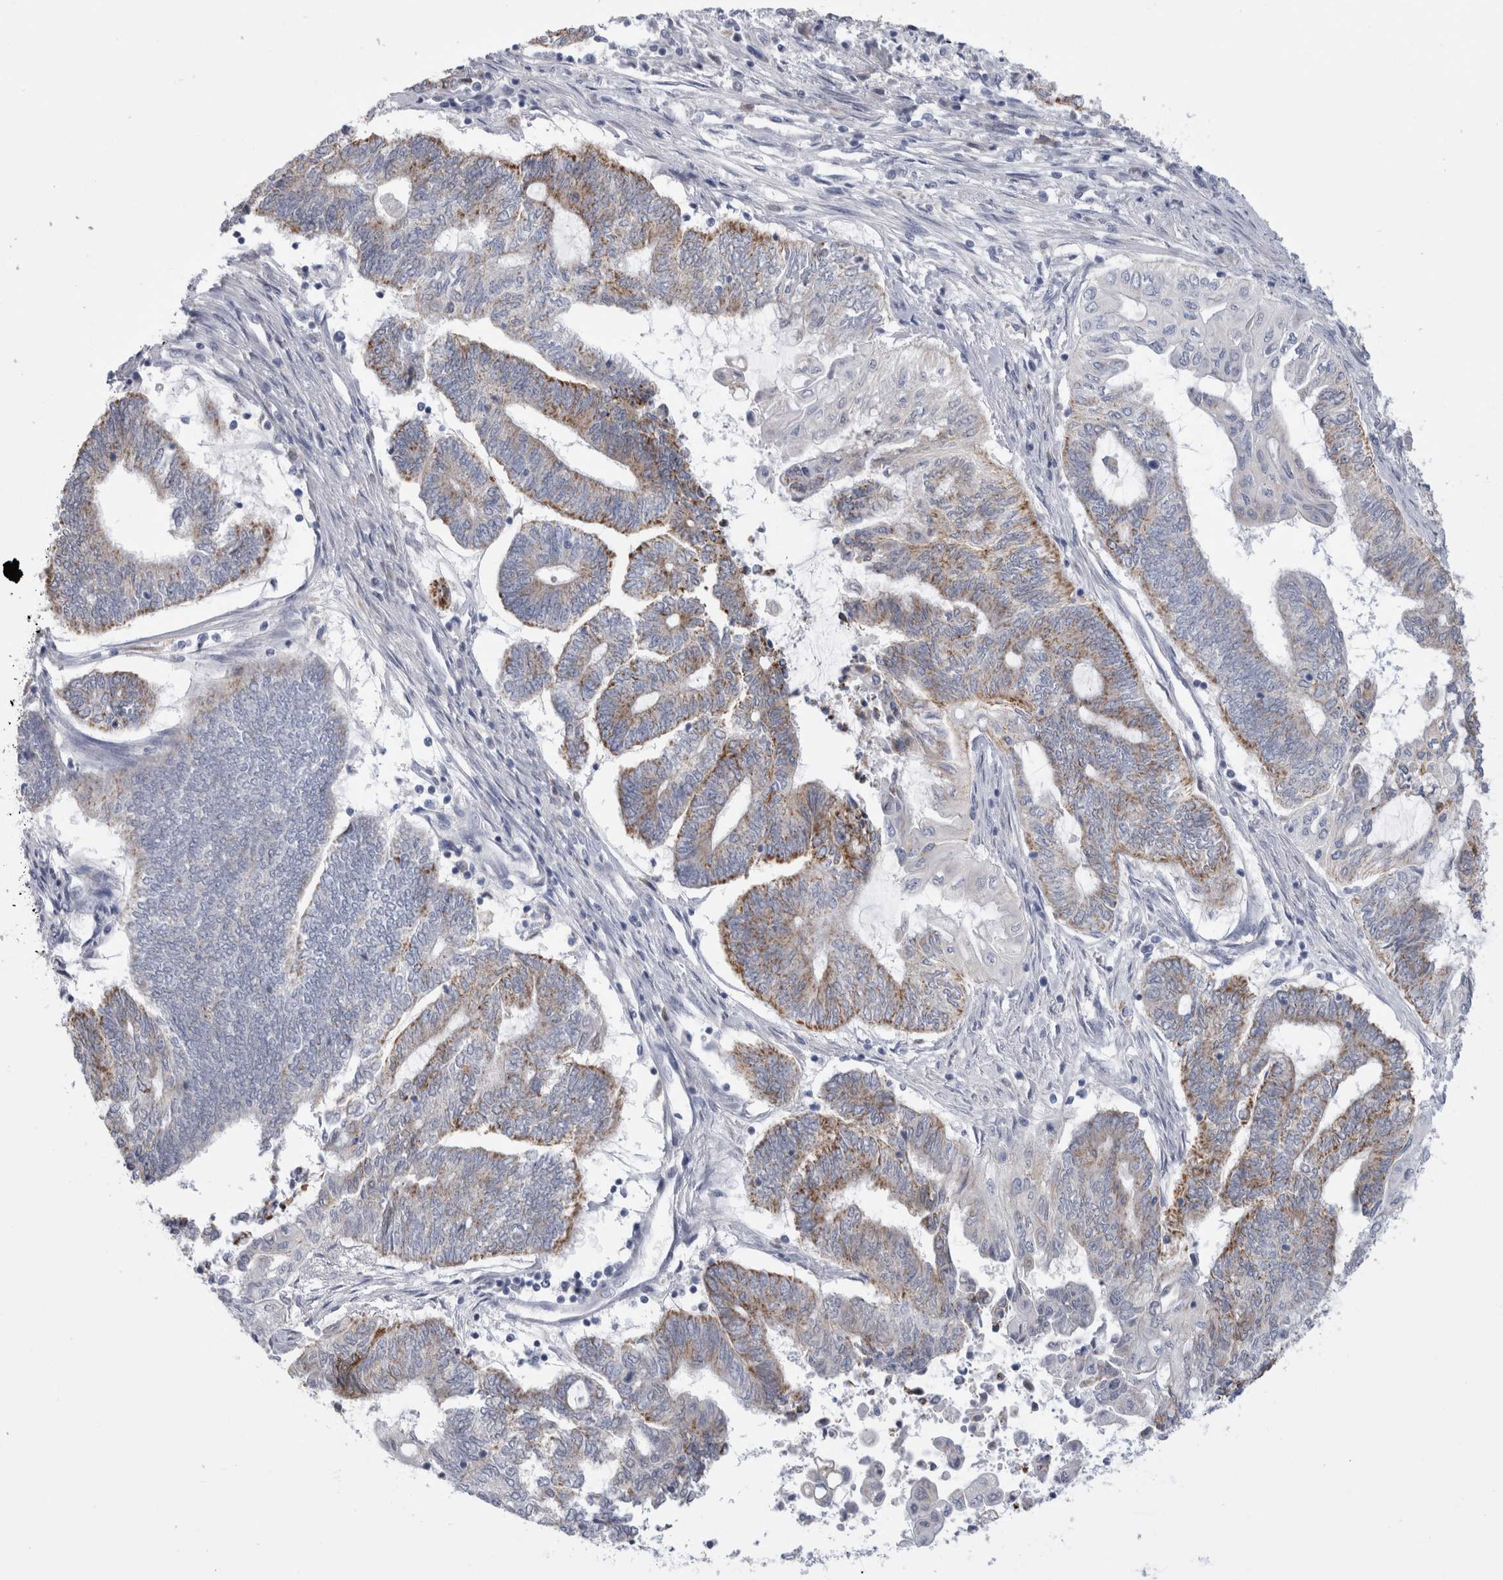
{"staining": {"intensity": "moderate", "quantity": "<25%", "location": "cytoplasmic/membranous"}, "tissue": "endometrial cancer", "cell_type": "Tumor cells", "image_type": "cancer", "snomed": [{"axis": "morphology", "description": "Adenocarcinoma, NOS"}, {"axis": "topography", "description": "Uterus"}, {"axis": "topography", "description": "Endometrium"}], "caption": "The image reveals immunohistochemical staining of endometrial adenocarcinoma. There is moderate cytoplasmic/membranous staining is seen in approximately <25% of tumor cells.", "gene": "GATM", "patient": {"sex": "female", "age": 70}}